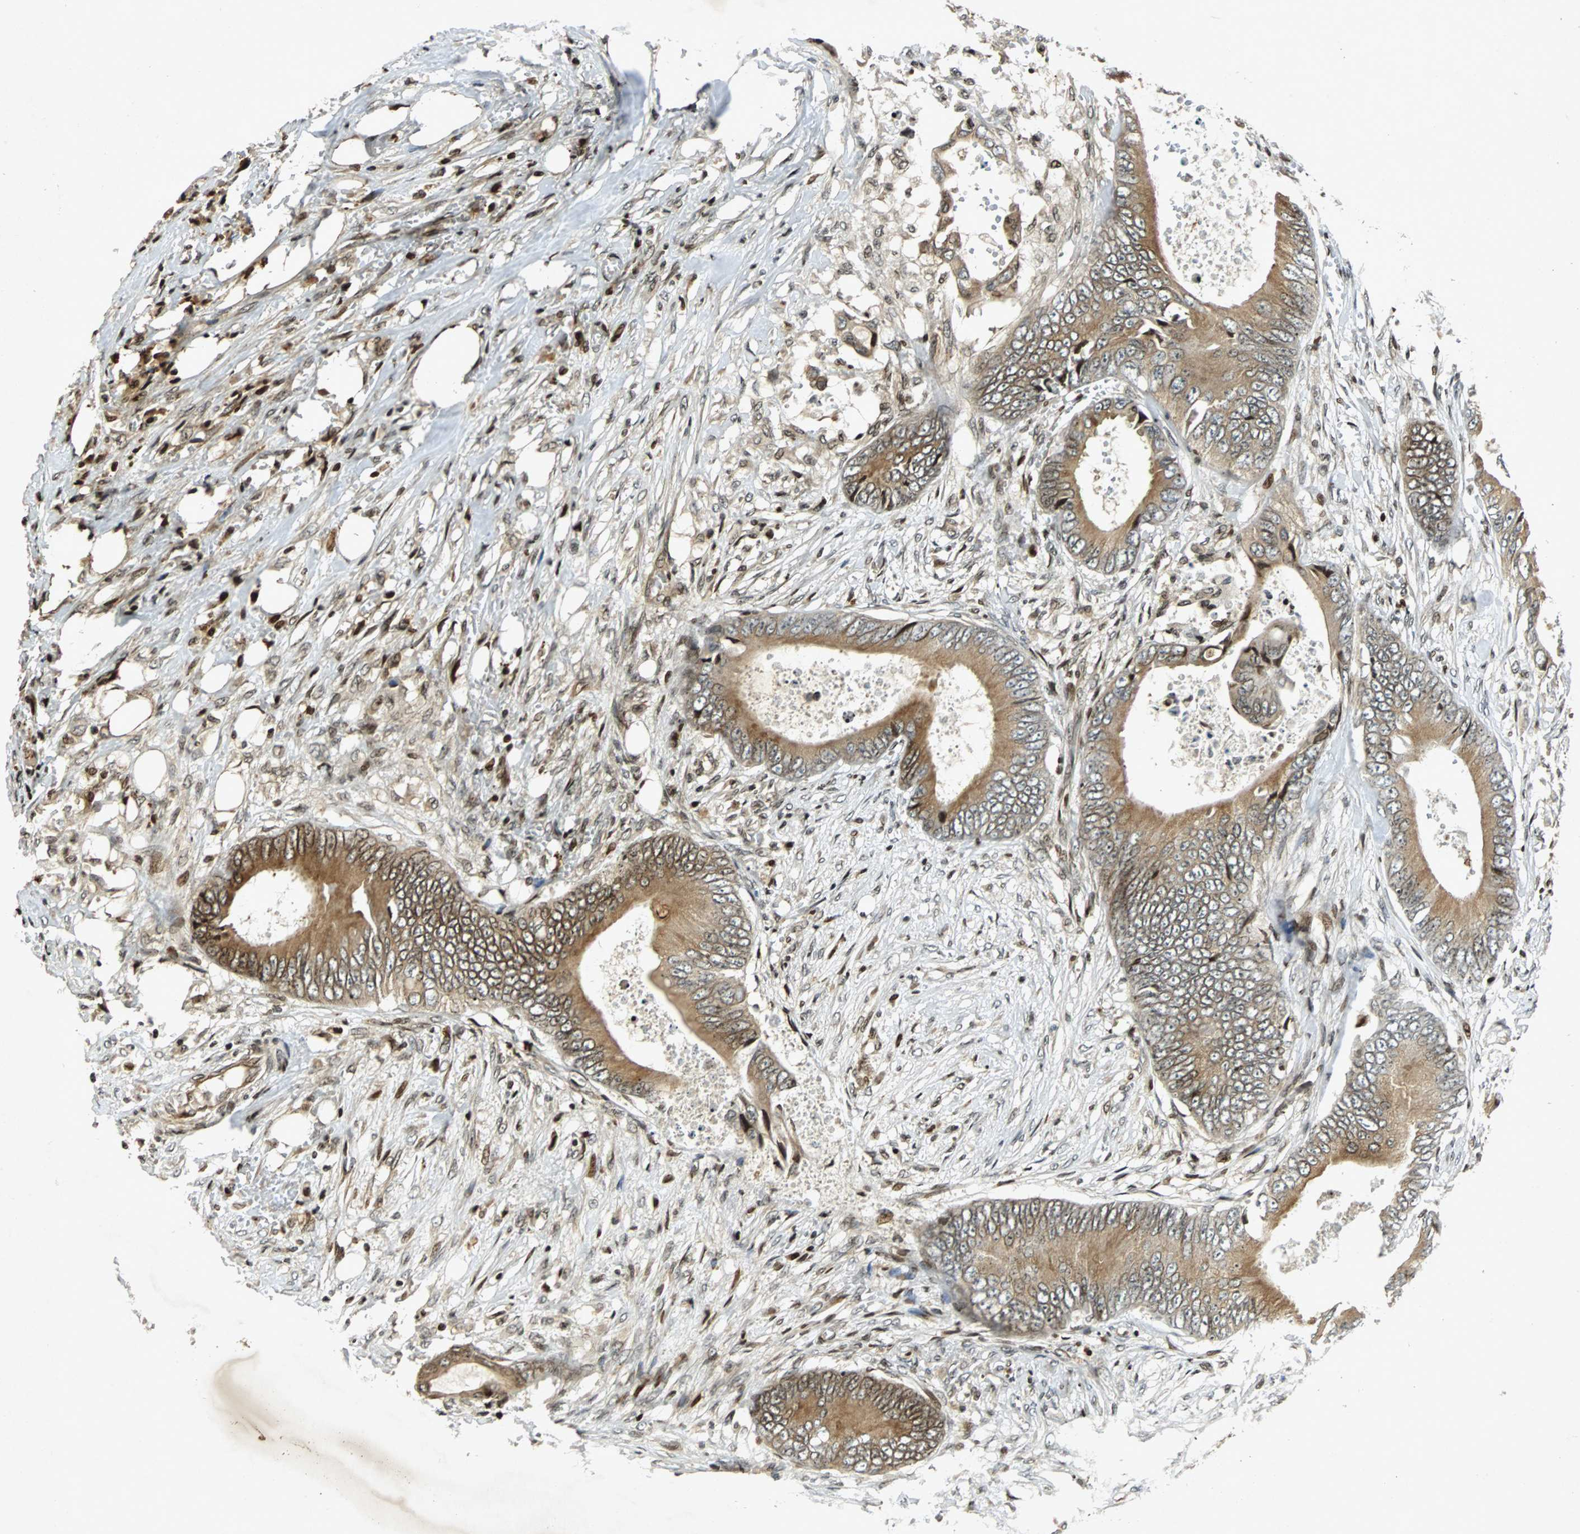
{"staining": {"intensity": "moderate", "quantity": "25%-75%", "location": "cytoplasmic/membranous"}, "tissue": "colorectal cancer", "cell_type": "Tumor cells", "image_type": "cancer", "snomed": [{"axis": "morphology", "description": "Normal tissue, NOS"}, {"axis": "morphology", "description": "Adenocarcinoma, NOS"}, {"axis": "topography", "description": "Rectum"}, {"axis": "topography", "description": "Peripheral nerve tissue"}], "caption": "Colorectal cancer was stained to show a protein in brown. There is medium levels of moderate cytoplasmic/membranous expression in approximately 25%-75% of tumor cells. The protein of interest is shown in brown color, while the nuclei are stained blue.", "gene": "TUBA4A", "patient": {"sex": "female", "age": 77}}